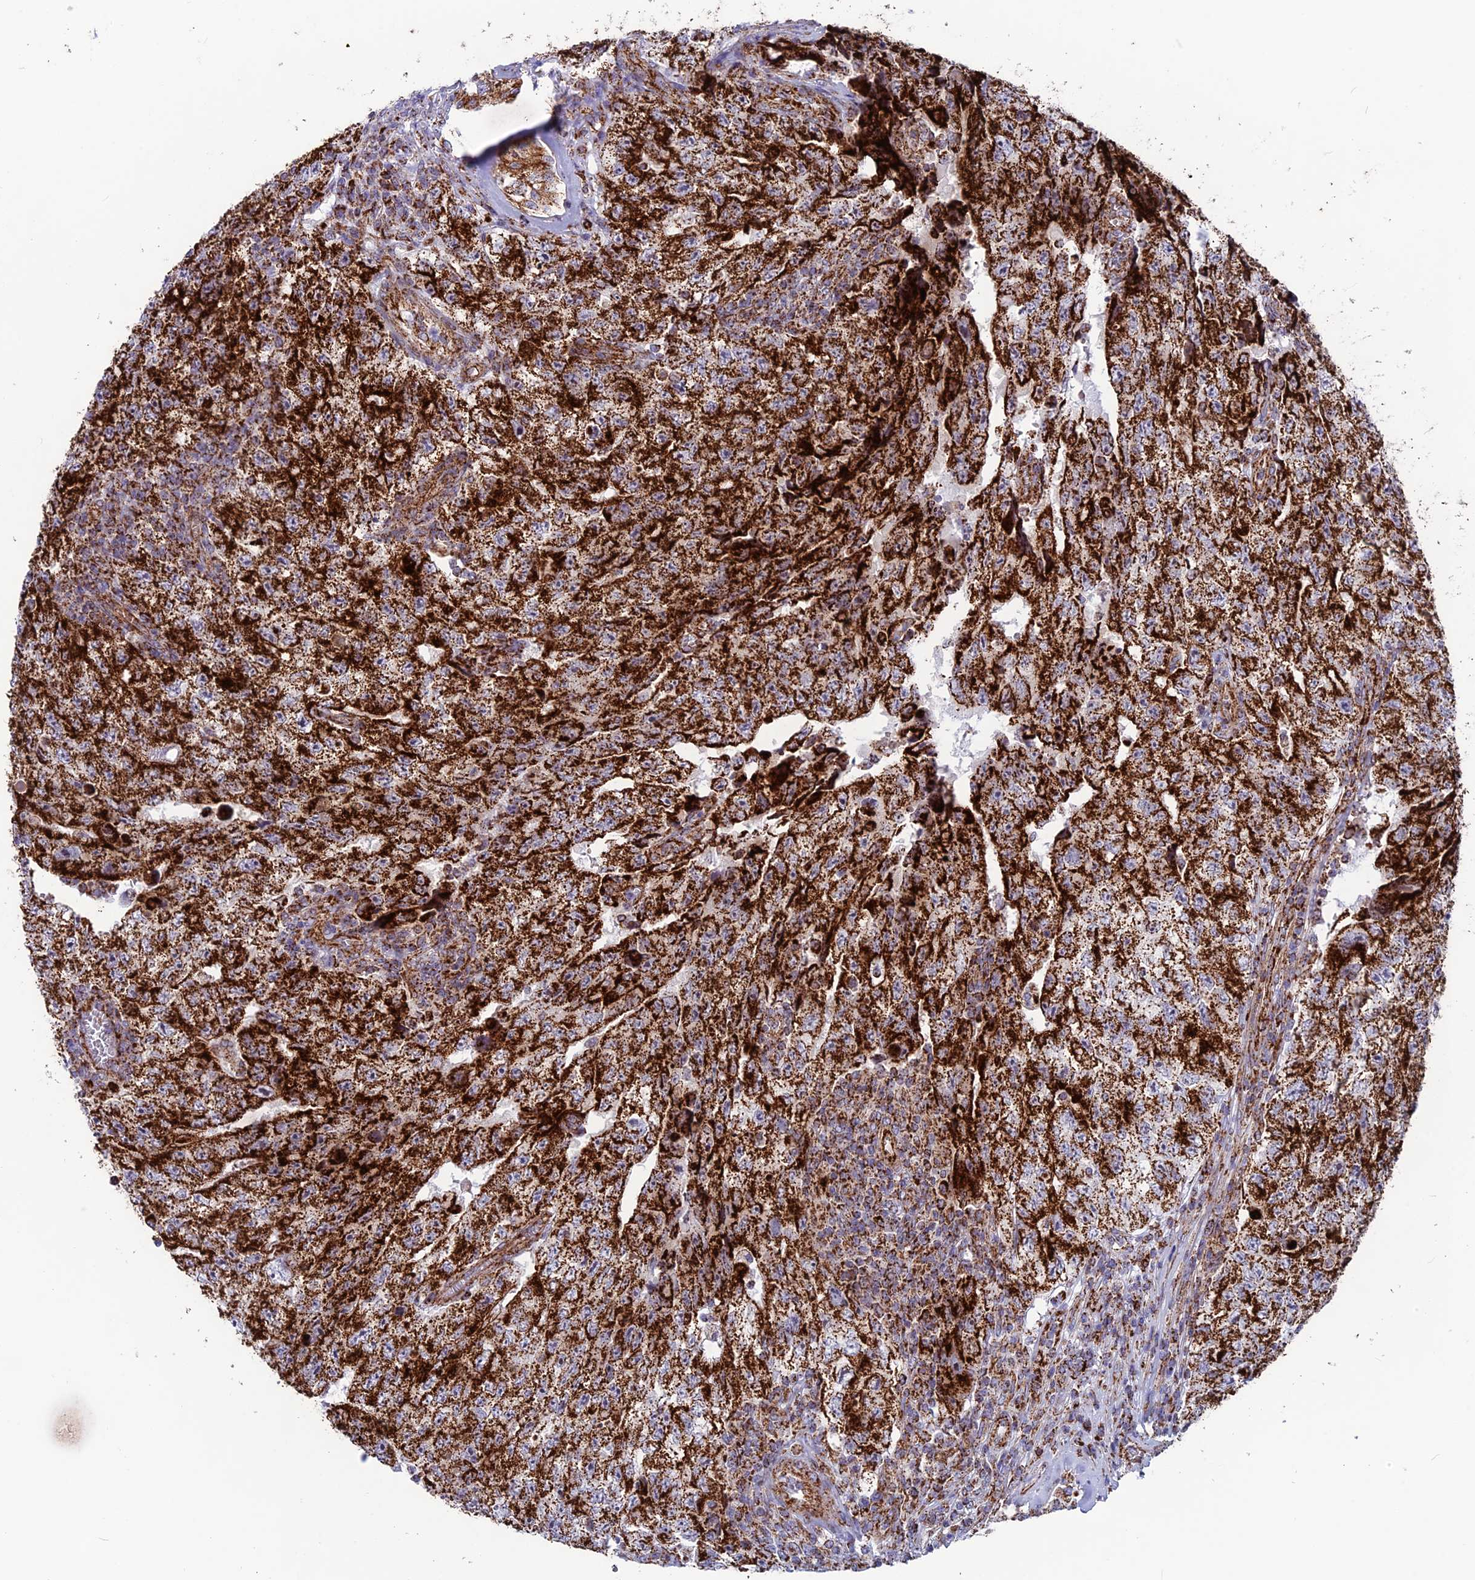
{"staining": {"intensity": "strong", "quantity": ">75%", "location": "cytoplasmic/membranous"}, "tissue": "testis cancer", "cell_type": "Tumor cells", "image_type": "cancer", "snomed": [{"axis": "morphology", "description": "Carcinoma, Embryonal, NOS"}, {"axis": "topography", "description": "Testis"}], "caption": "Strong cytoplasmic/membranous staining is seen in approximately >75% of tumor cells in testis cancer (embryonal carcinoma).", "gene": "MRPS18B", "patient": {"sex": "male", "age": 17}}